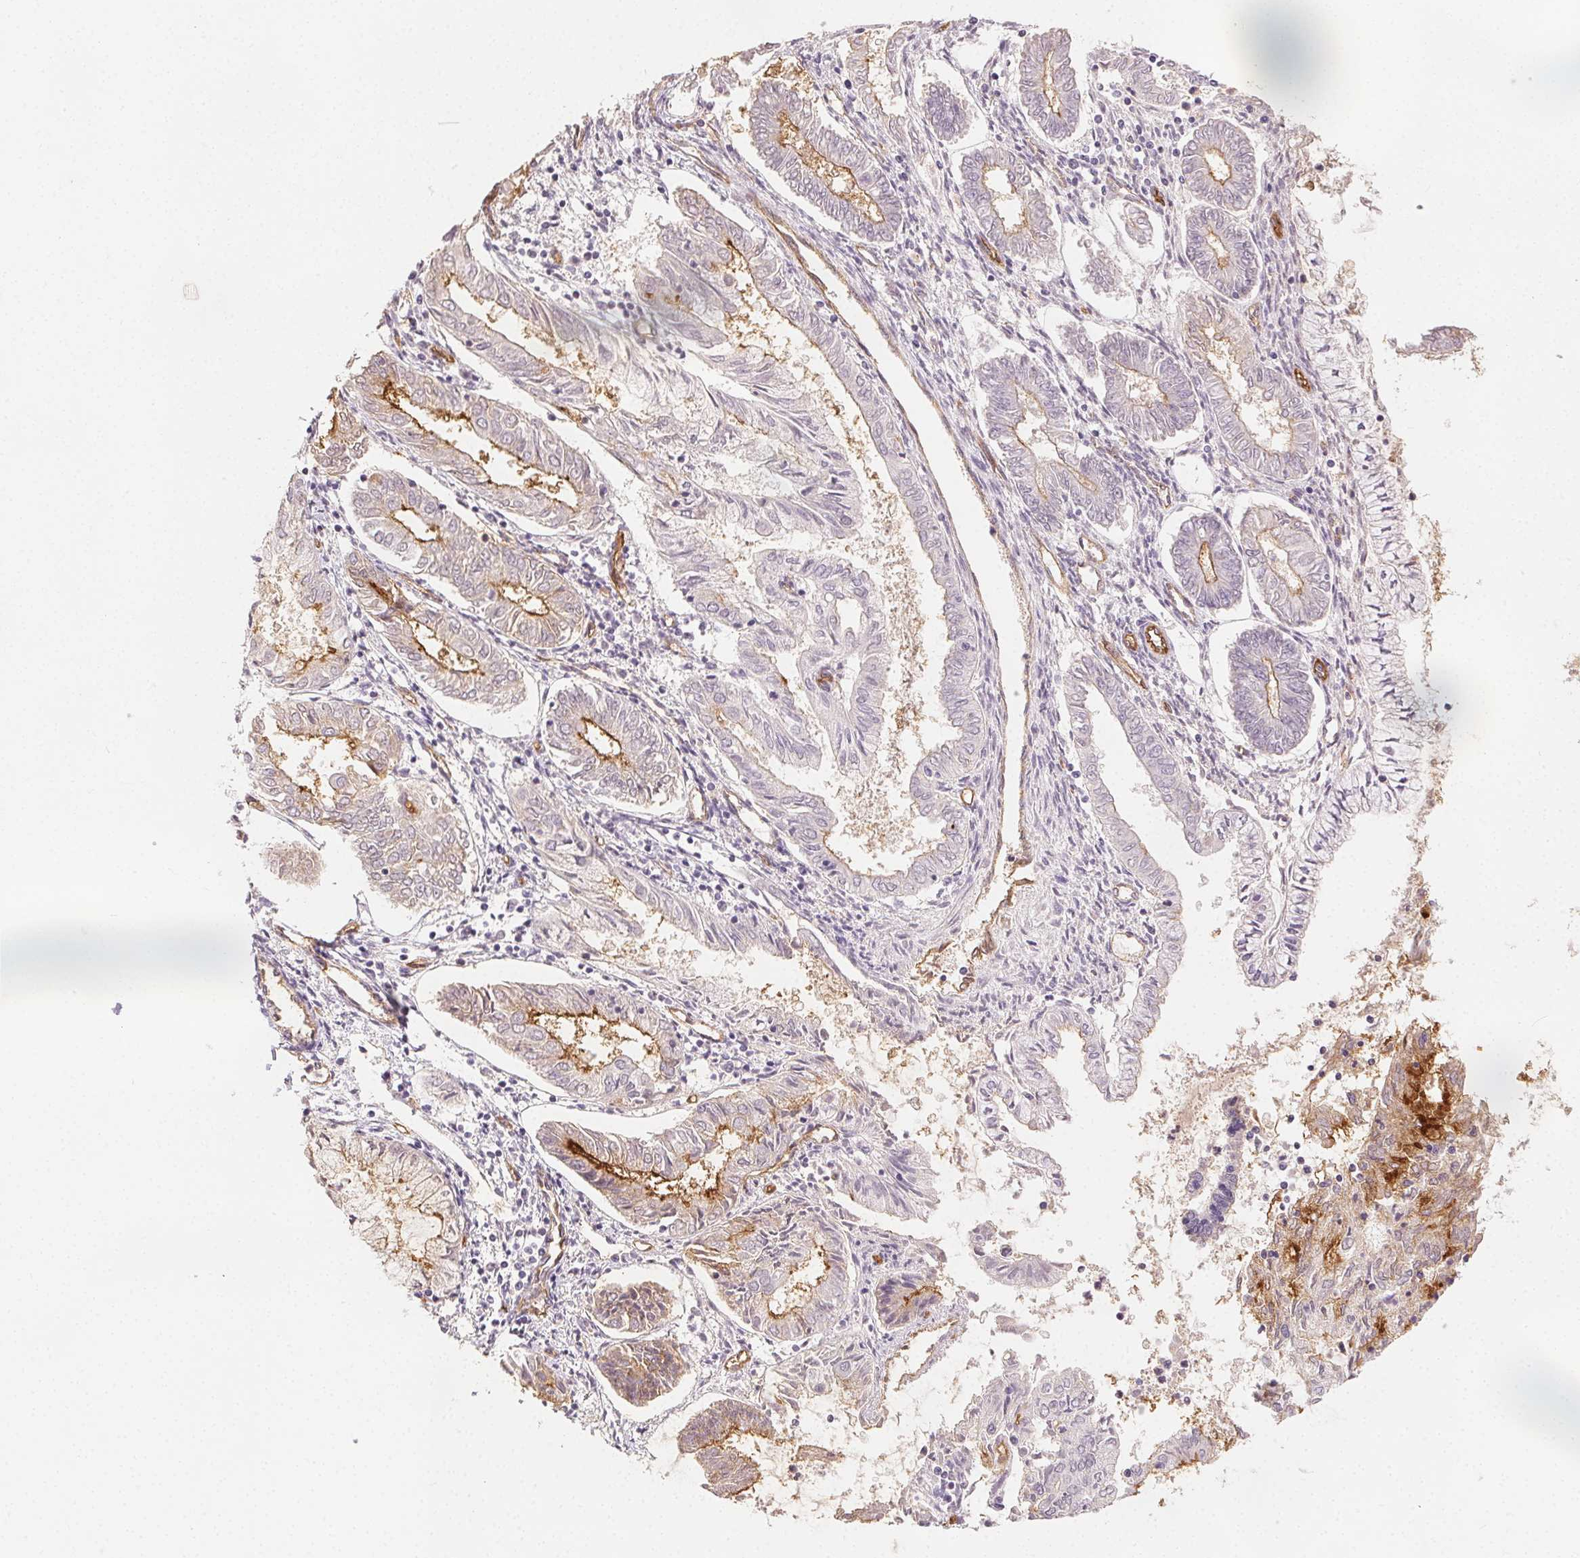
{"staining": {"intensity": "strong", "quantity": "<25%", "location": "cytoplasmic/membranous"}, "tissue": "endometrial cancer", "cell_type": "Tumor cells", "image_type": "cancer", "snomed": [{"axis": "morphology", "description": "Adenocarcinoma, NOS"}, {"axis": "topography", "description": "Endometrium"}], "caption": "Adenocarcinoma (endometrial) stained for a protein (brown) reveals strong cytoplasmic/membranous positive staining in about <25% of tumor cells.", "gene": "PODXL", "patient": {"sex": "female", "age": 68}}